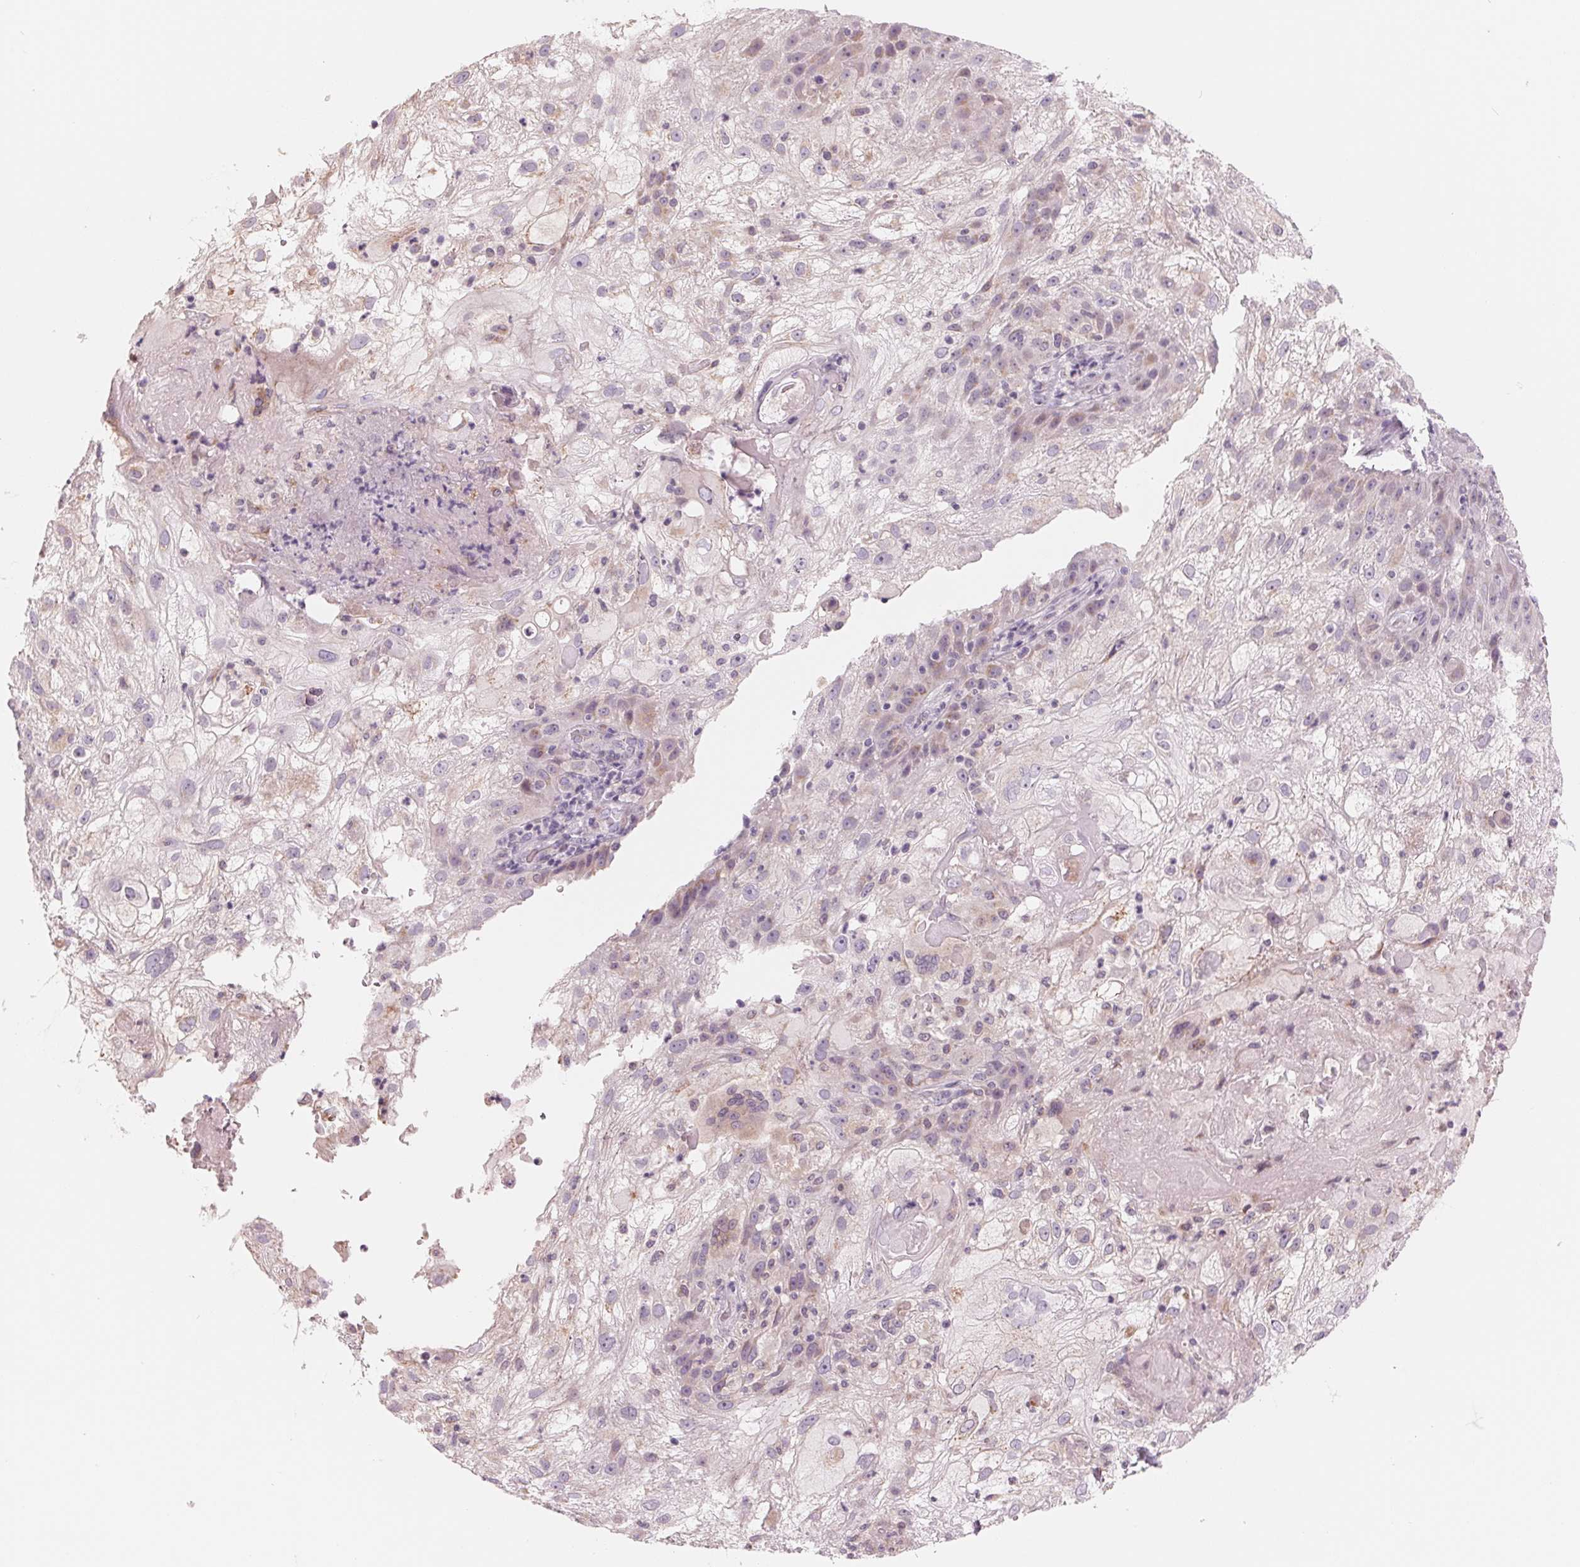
{"staining": {"intensity": "weak", "quantity": "<25%", "location": "nuclear"}, "tissue": "skin cancer", "cell_type": "Tumor cells", "image_type": "cancer", "snomed": [{"axis": "morphology", "description": "Normal tissue, NOS"}, {"axis": "morphology", "description": "Squamous cell carcinoma, NOS"}, {"axis": "topography", "description": "Skin"}], "caption": "This is an IHC histopathology image of skin squamous cell carcinoma. There is no expression in tumor cells.", "gene": "IL9R", "patient": {"sex": "female", "age": 83}}